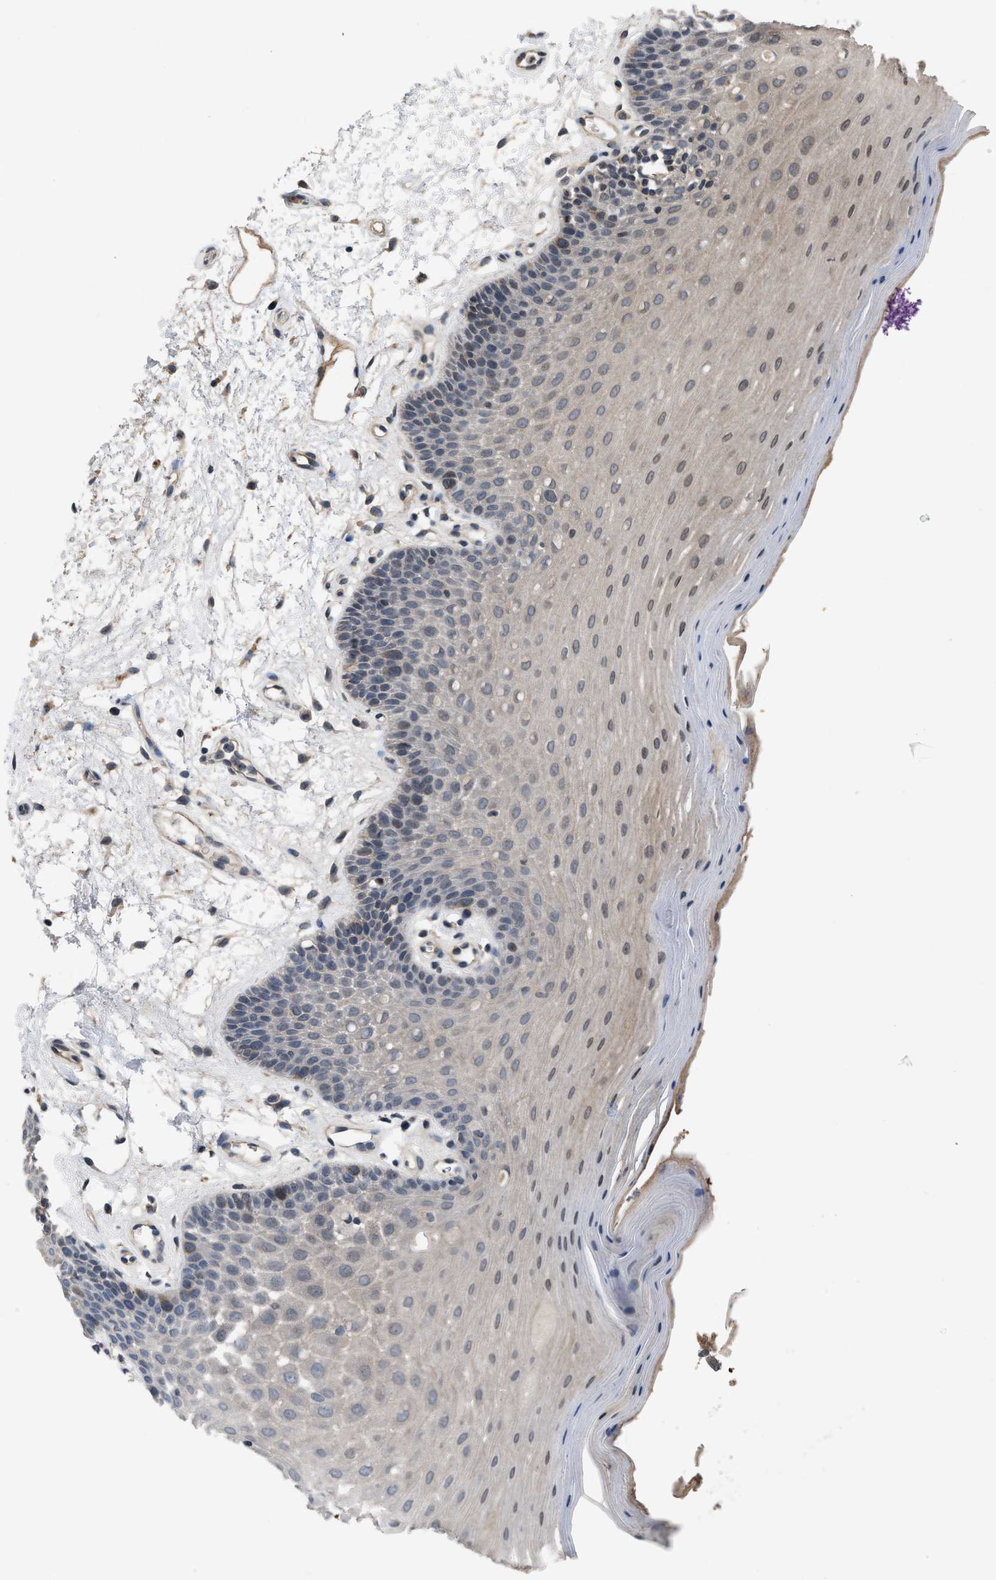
{"staining": {"intensity": "moderate", "quantity": "25%-75%", "location": "cytoplasmic/membranous"}, "tissue": "oral mucosa", "cell_type": "Squamous epithelial cells", "image_type": "normal", "snomed": [{"axis": "morphology", "description": "Normal tissue, NOS"}, {"axis": "morphology", "description": "Squamous cell carcinoma, NOS"}, {"axis": "topography", "description": "Oral tissue"}, {"axis": "topography", "description": "Head-Neck"}], "caption": "A medium amount of moderate cytoplasmic/membranous staining is seen in about 25%-75% of squamous epithelial cells in benign oral mucosa.", "gene": "UTRN", "patient": {"sex": "male", "age": 71}}